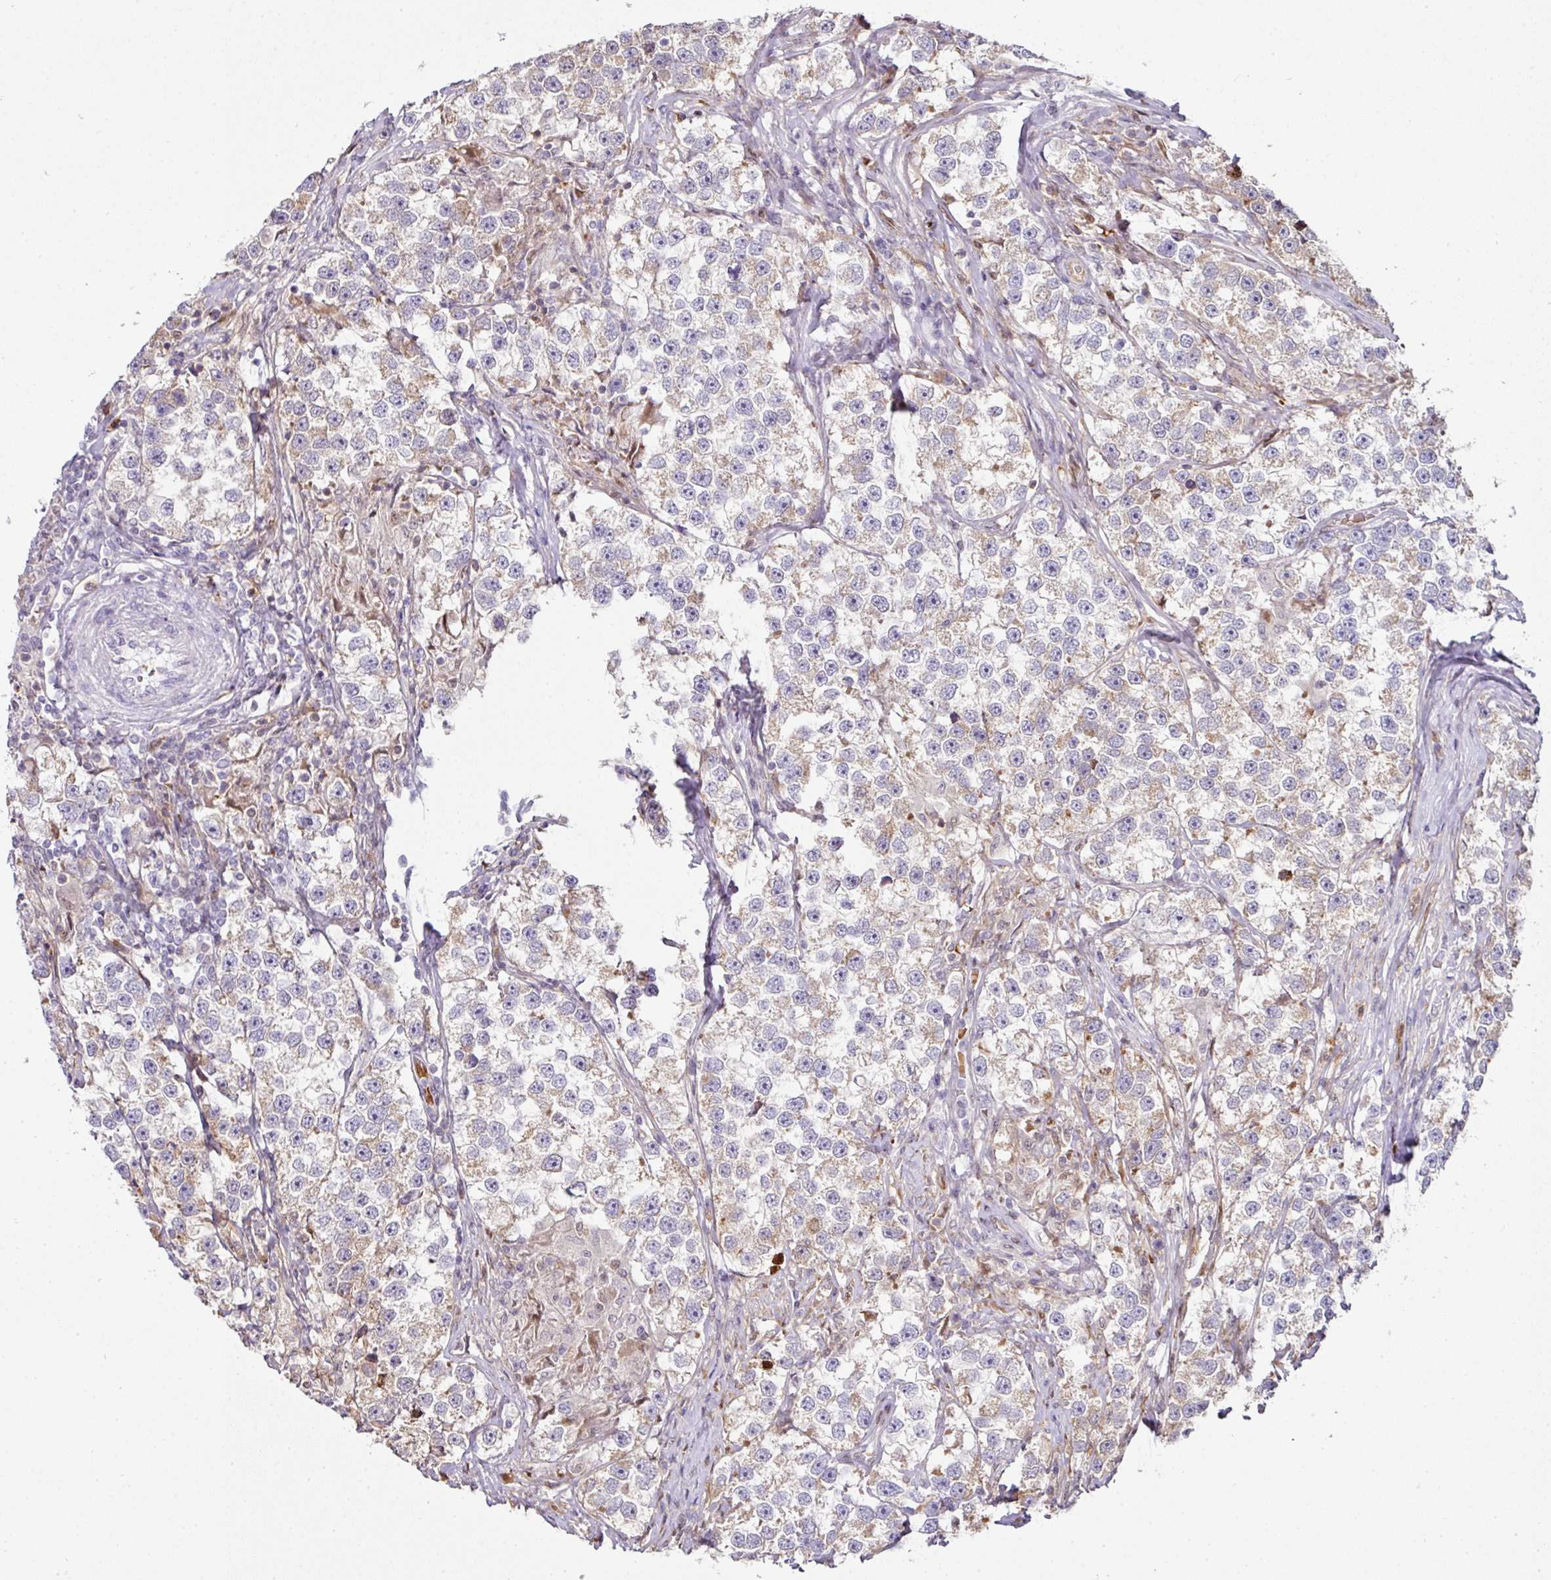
{"staining": {"intensity": "weak", "quantity": "25%-75%", "location": "cytoplasmic/membranous"}, "tissue": "testis cancer", "cell_type": "Tumor cells", "image_type": "cancer", "snomed": [{"axis": "morphology", "description": "Seminoma, NOS"}, {"axis": "topography", "description": "Testis"}], "caption": "Testis cancer (seminoma) stained with DAB (3,3'-diaminobenzidine) IHC exhibits low levels of weak cytoplasmic/membranous positivity in about 25%-75% of tumor cells.", "gene": "ANKRD18A", "patient": {"sex": "male", "age": 46}}